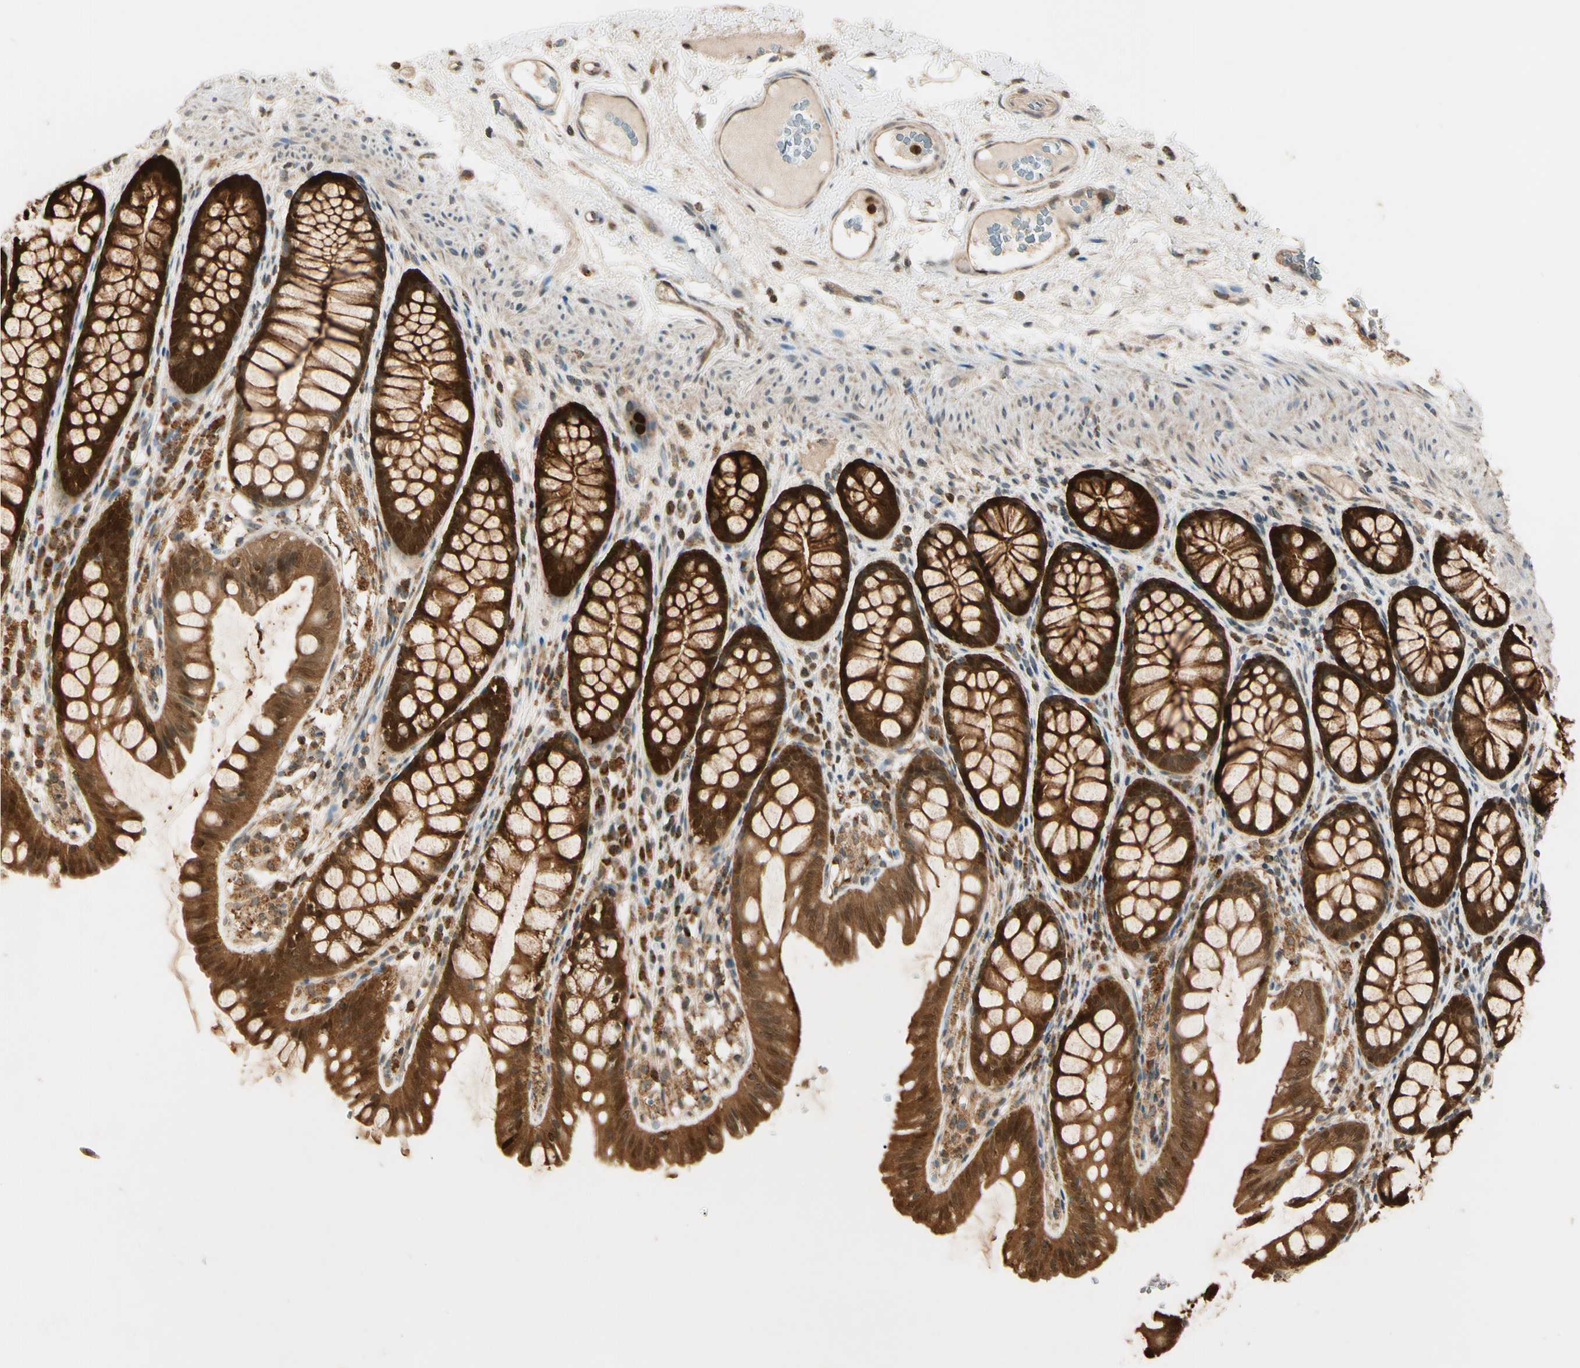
{"staining": {"intensity": "moderate", "quantity": ">75%", "location": "cytoplasmic/membranous"}, "tissue": "colon", "cell_type": "Endothelial cells", "image_type": "normal", "snomed": [{"axis": "morphology", "description": "Normal tissue, NOS"}, {"axis": "topography", "description": "Colon"}], "caption": "This micrograph displays IHC staining of benign colon, with medium moderate cytoplasmic/membranous staining in about >75% of endothelial cells.", "gene": "PRDX5", "patient": {"sex": "female", "age": 55}}